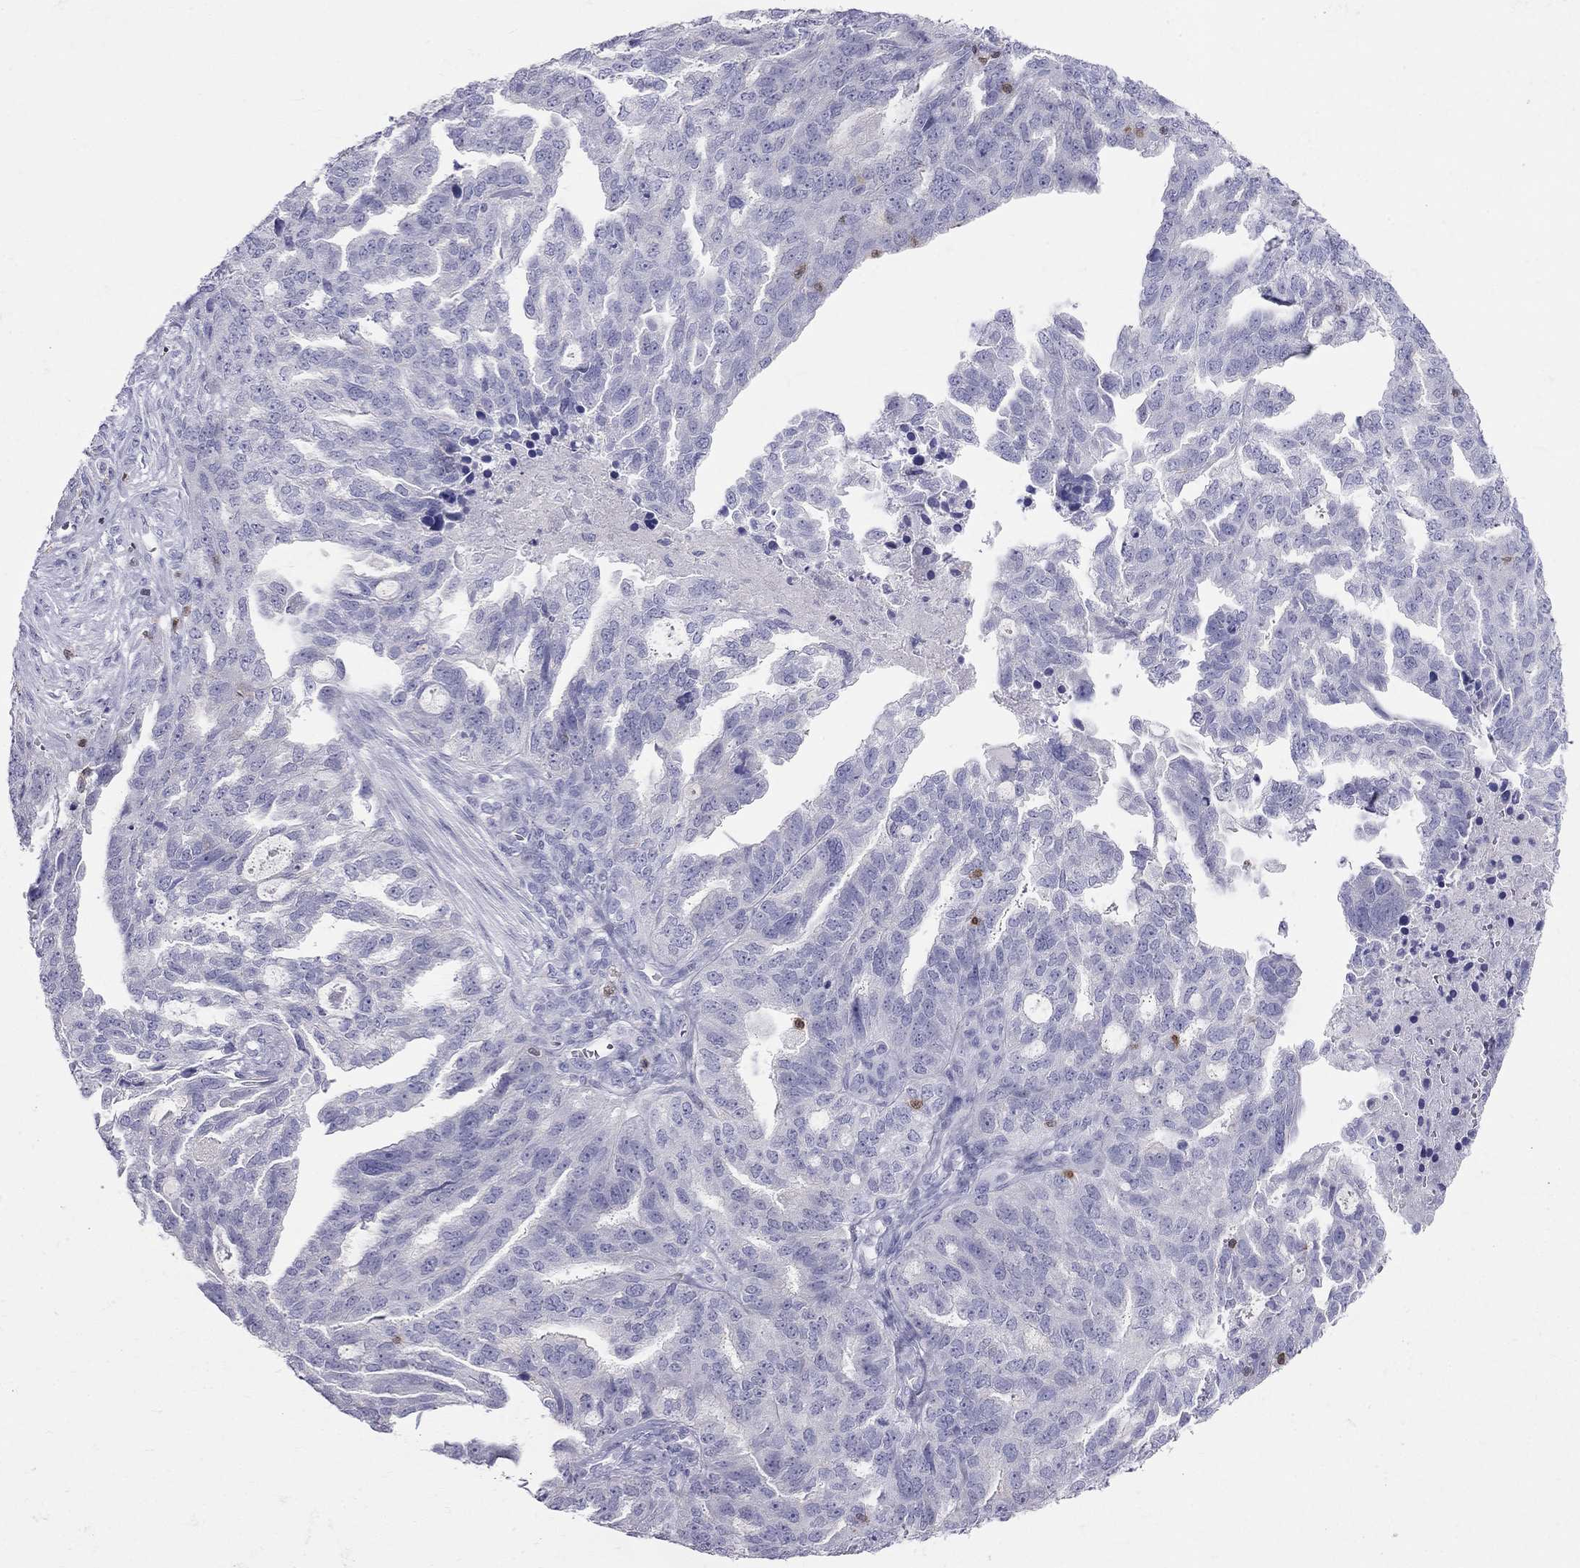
{"staining": {"intensity": "negative", "quantity": "none", "location": "none"}, "tissue": "ovarian cancer", "cell_type": "Tumor cells", "image_type": "cancer", "snomed": [{"axis": "morphology", "description": "Cystadenocarcinoma, serous, NOS"}, {"axis": "topography", "description": "Ovary"}], "caption": "Protein analysis of ovarian serous cystadenocarcinoma reveals no significant positivity in tumor cells.", "gene": "SH2D2A", "patient": {"sex": "female", "age": 51}}